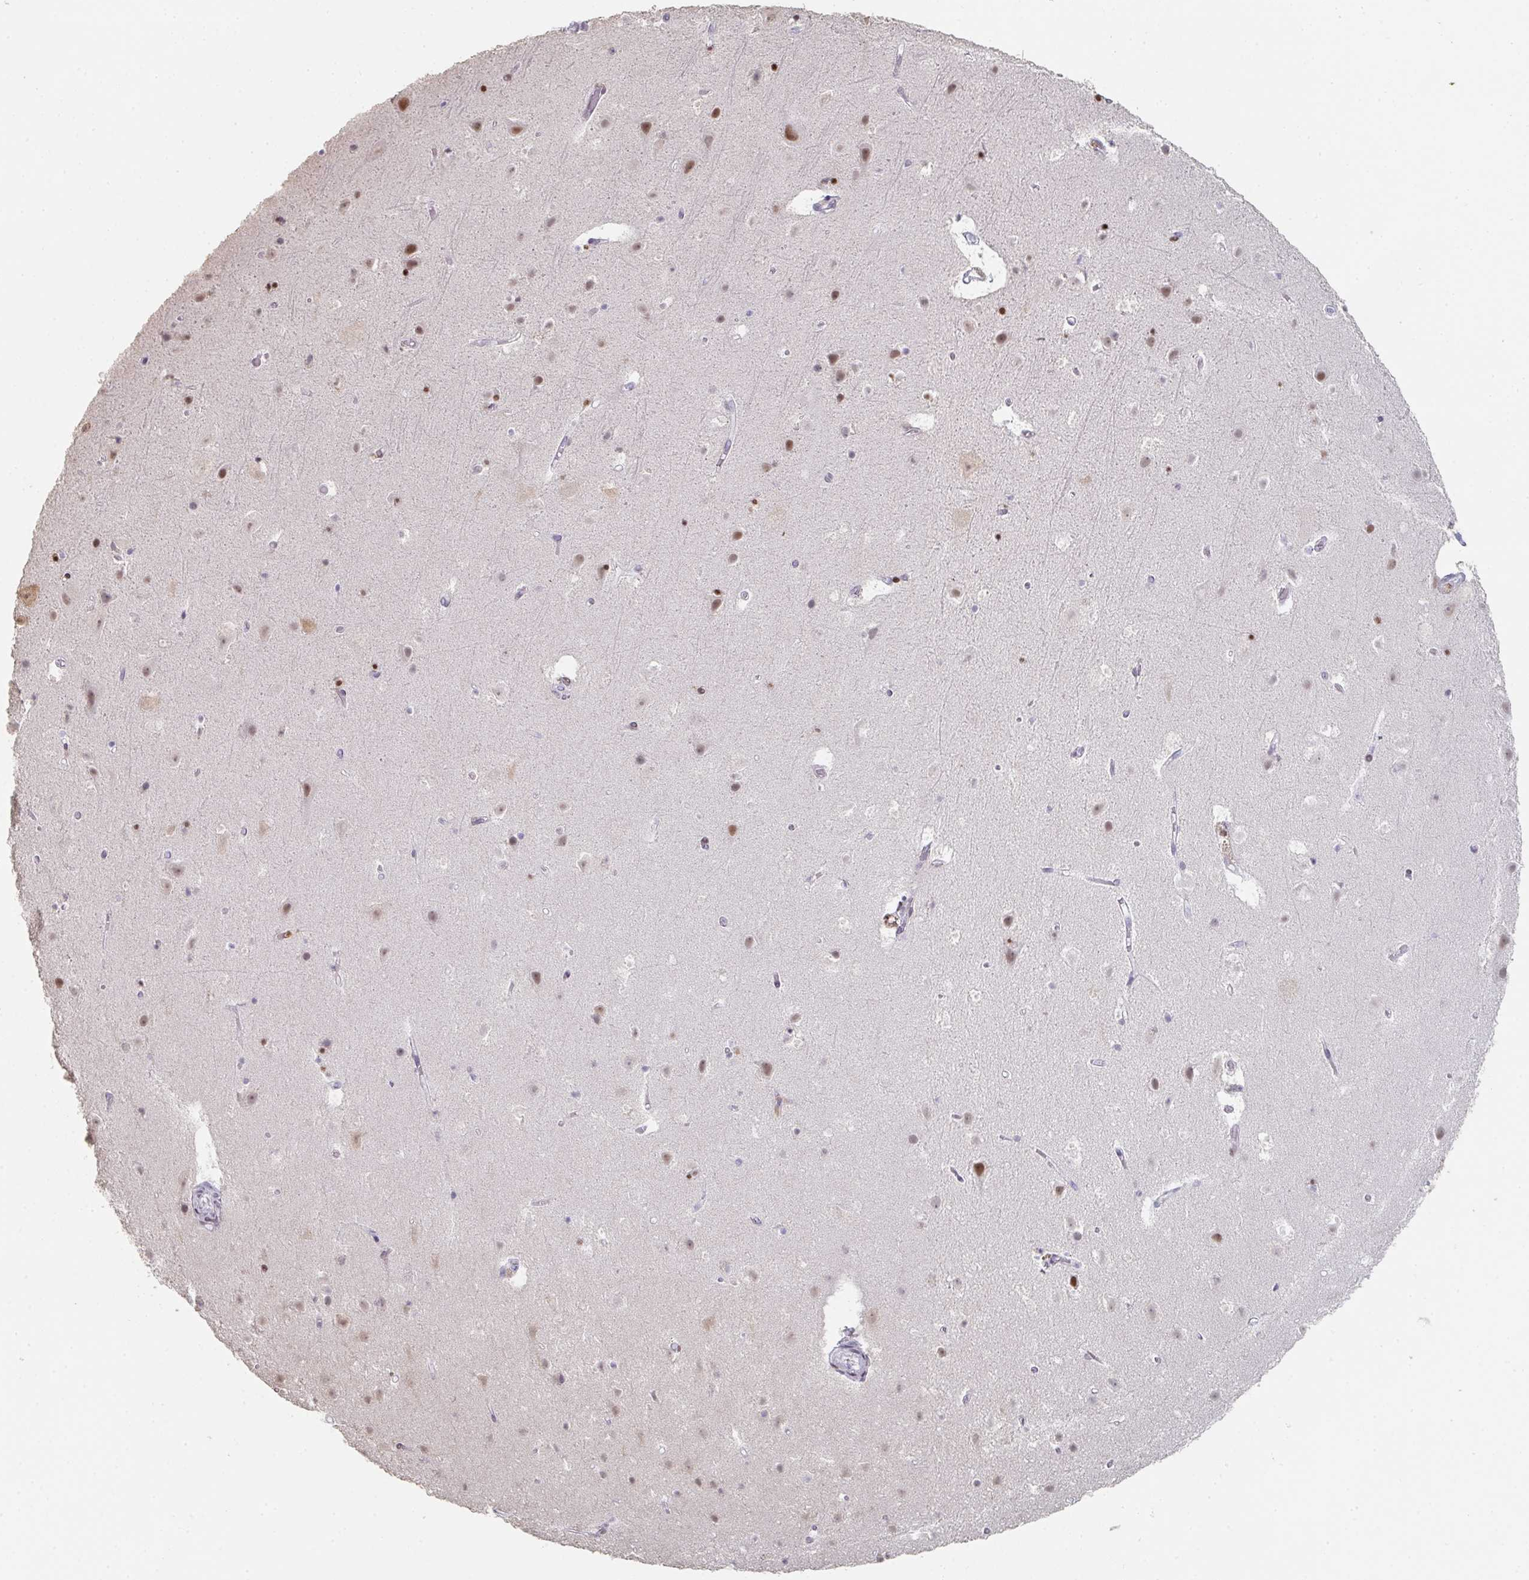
{"staining": {"intensity": "negative", "quantity": "none", "location": "none"}, "tissue": "cerebral cortex", "cell_type": "Endothelial cells", "image_type": "normal", "snomed": [{"axis": "morphology", "description": "Normal tissue, NOS"}, {"axis": "topography", "description": "Cerebral cortex"}], "caption": "A high-resolution micrograph shows IHC staining of unremarkable cerebral cortex, which exhibits no significant positivity in endothelial cells.", "gene": "LIN54", "patient": {"sex": "female", "age": 42}}